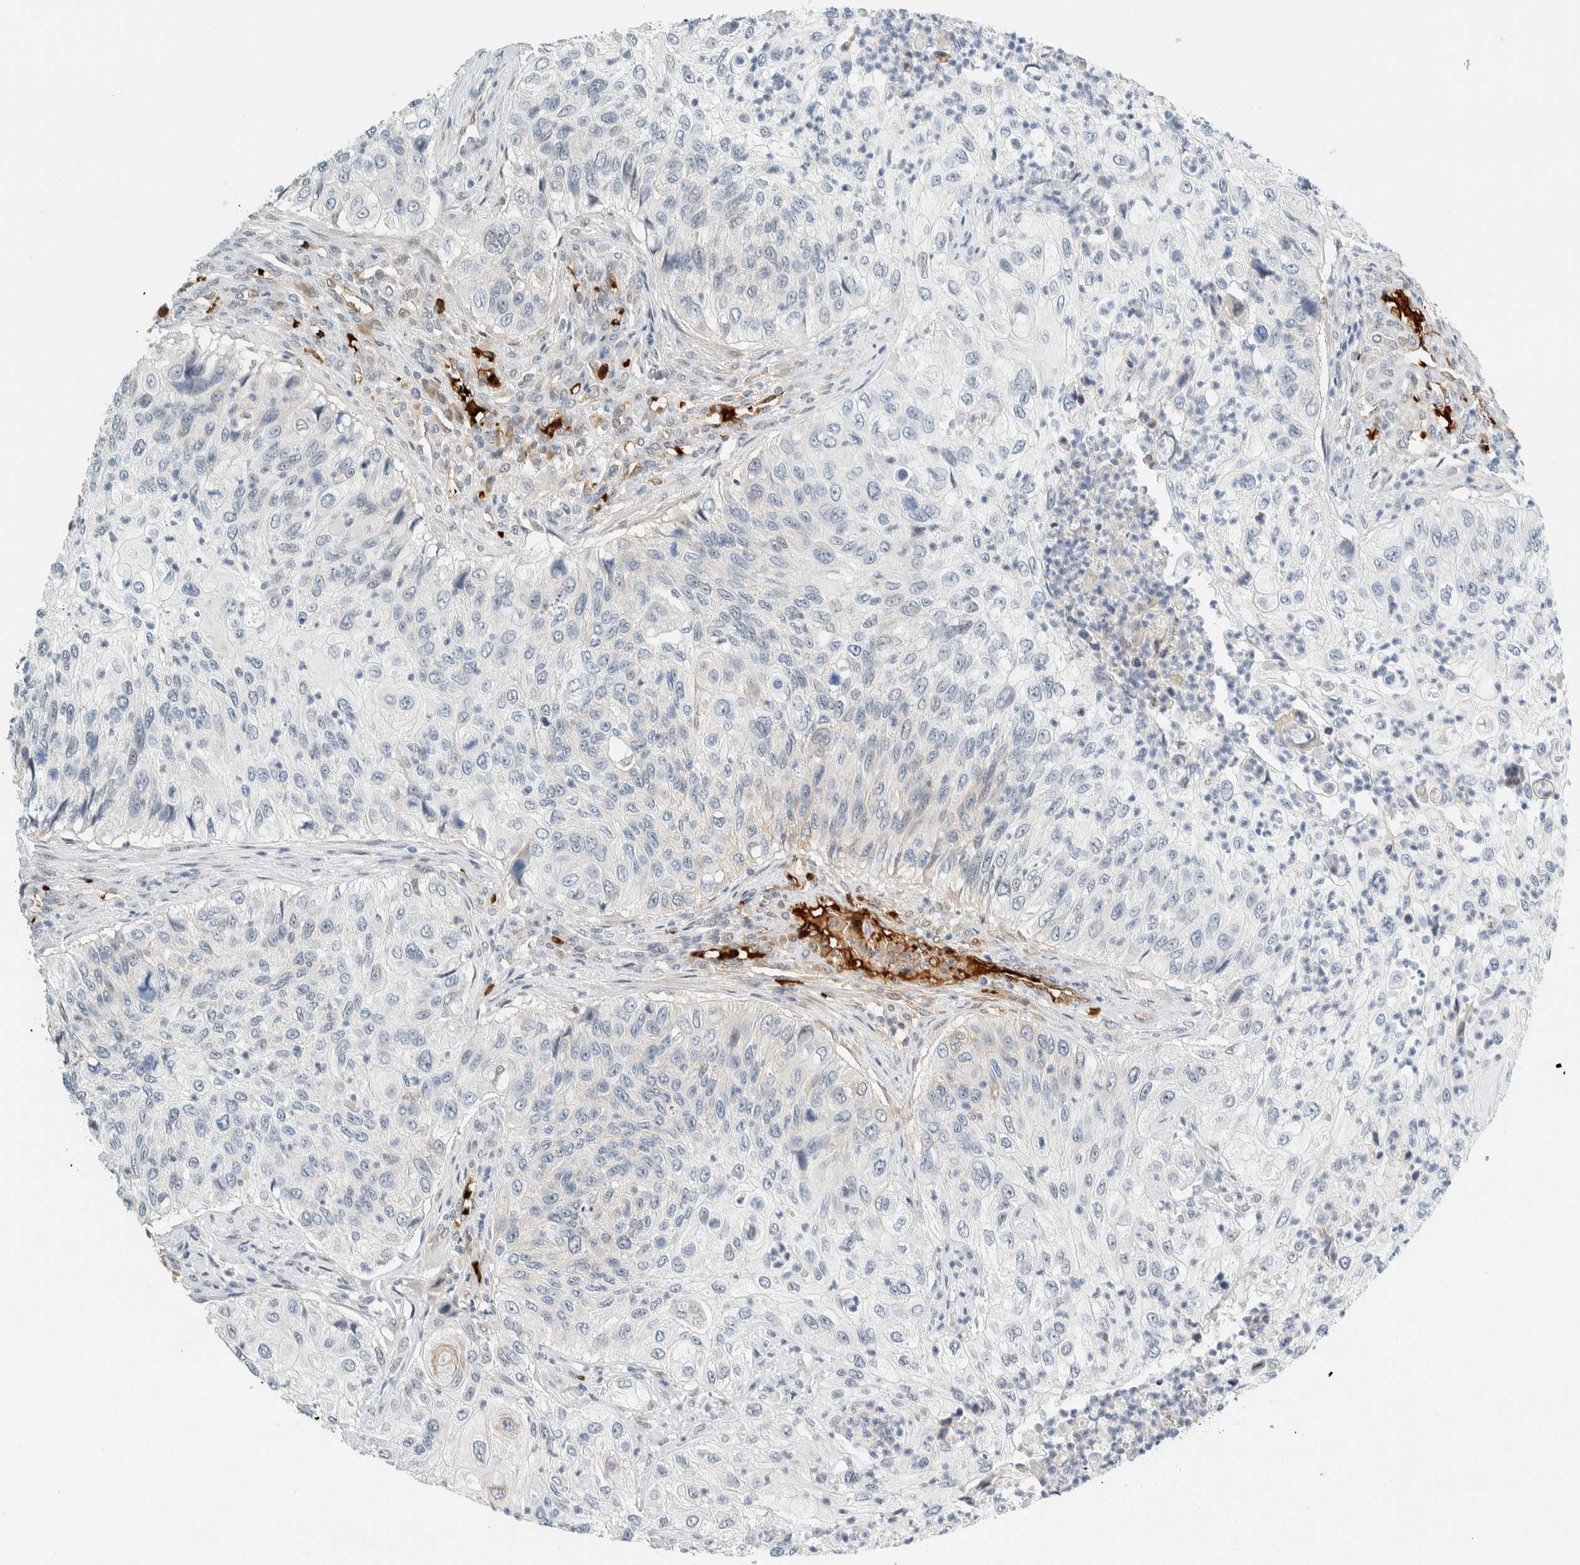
{"staining": {"intensity": "negative", "quantity": "none", "location": "none"}, "tissue": "urothelial cancer", "cell_type": "Tumor cells", "image_type": "cancer", "snomed": [{"axis": "morphology", "description": "Urothelial carcinoma, High grade"}, {"axis": "topography", "description": "Urinary bladder"}], "caption": "Tumor cells show no significant protein staining in urothelial cancer. The staining was performed using DAB to visualize the protein expression in brown, while the nuclei were stained in blue with hematoxylin (Magnification: 20x).", "gene": "TSTD2", "patient": {"sex": "female", "age": 60}}